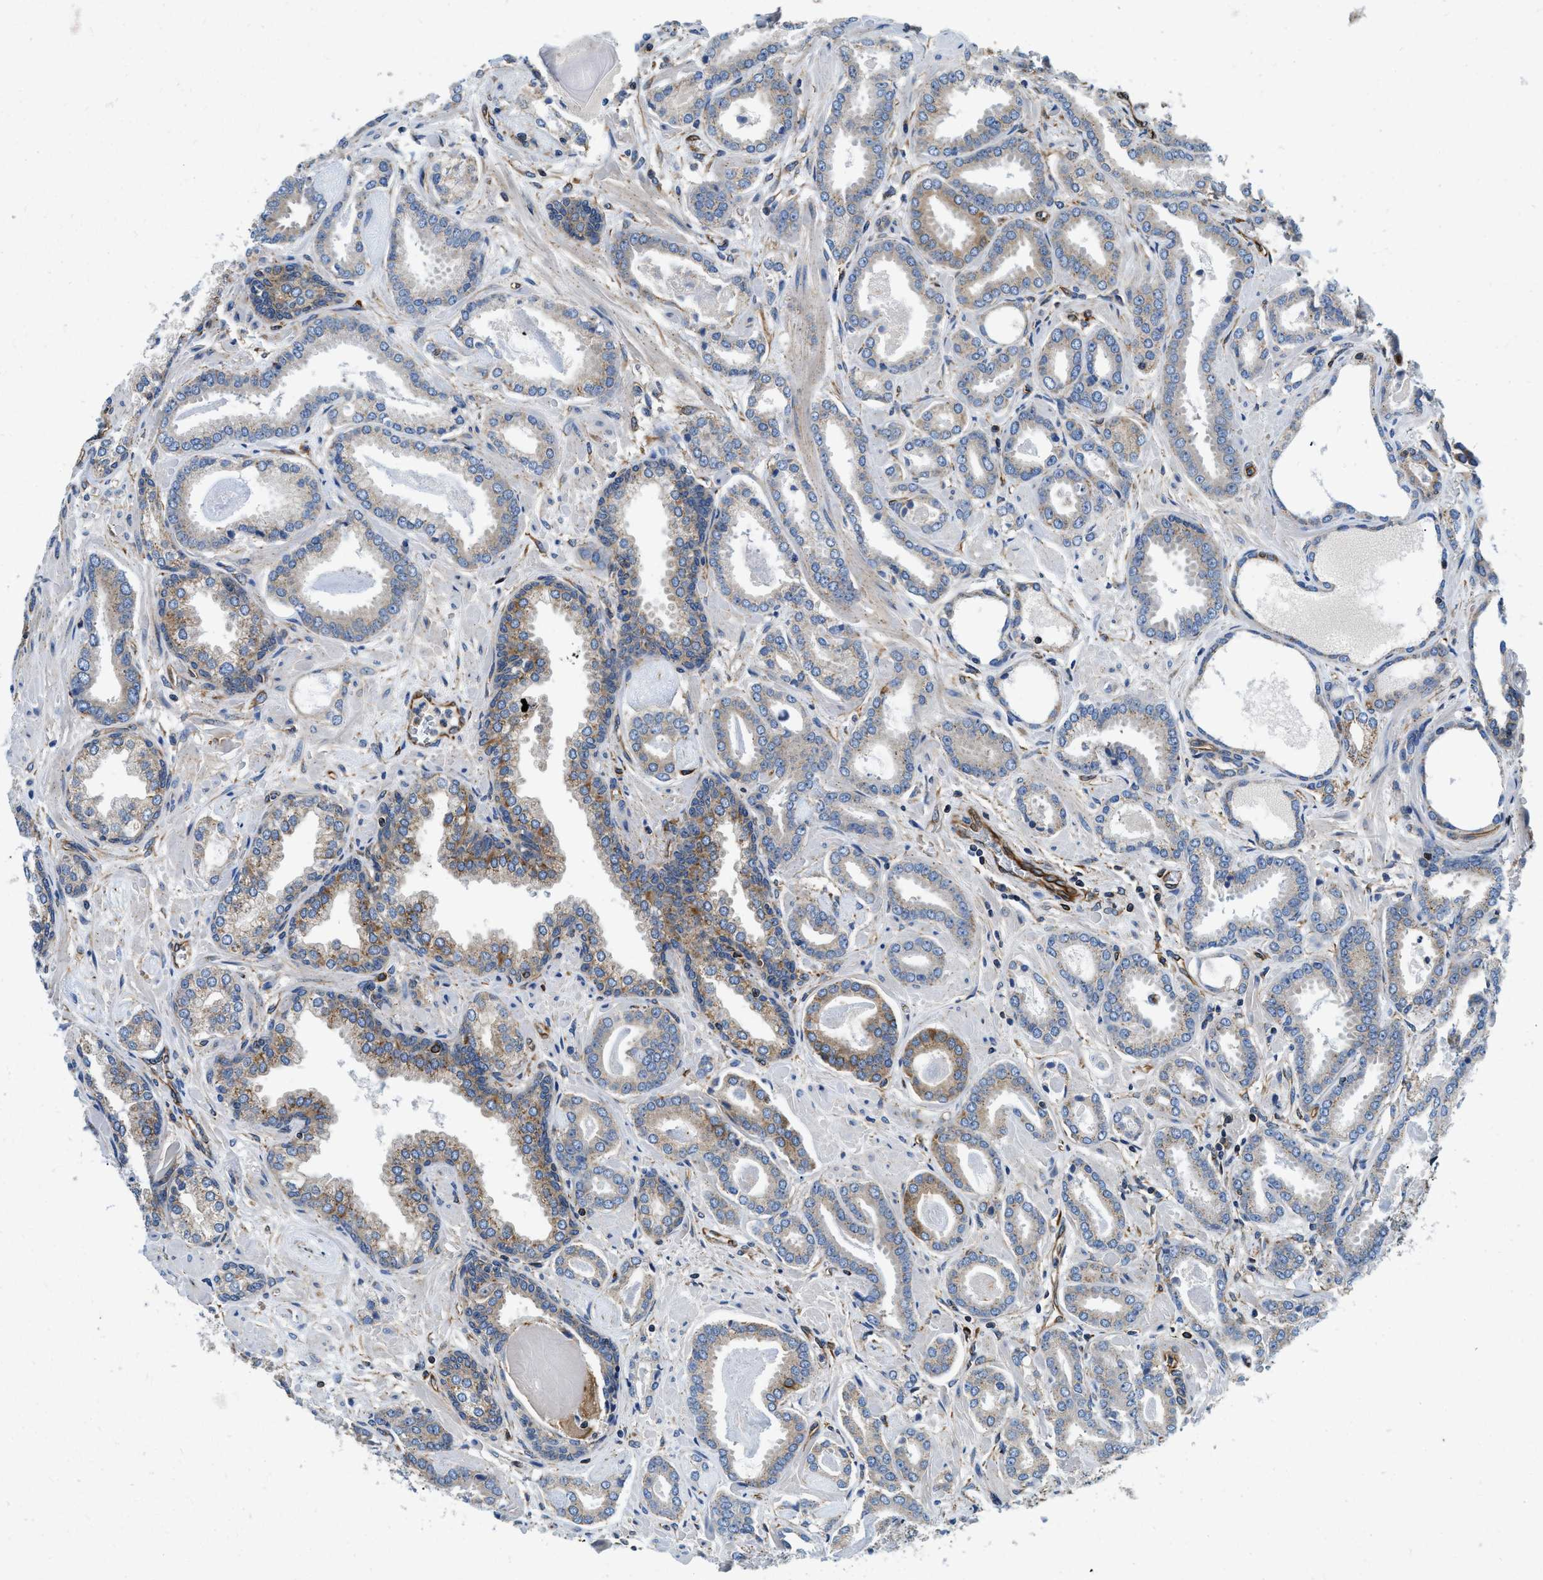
{"staining": {"intensity": "weak", "quantity": "<25%", "location": "cytoplasmic/membranous"}, "tissue": "prostate cancer", "cell_type": "Tumor cells", "image_type": "cancer", "snomed": [{"axis": "morphology", "description": "Adenocarcinoma, Low grade"}, {"axis": "topography", "description": "Prostate"}], "caption": "DAB (3,3'-diaminobenzidine) immunohistochemical staining of low-grade adenocarcinoma (prostate) exhibits no significant staining in tumor cells. (Immunohistochemistry, brightfield microscopy, high magnification).", "gene": "HSD17B12", "patient": {"sex": "male", "age": 53}}